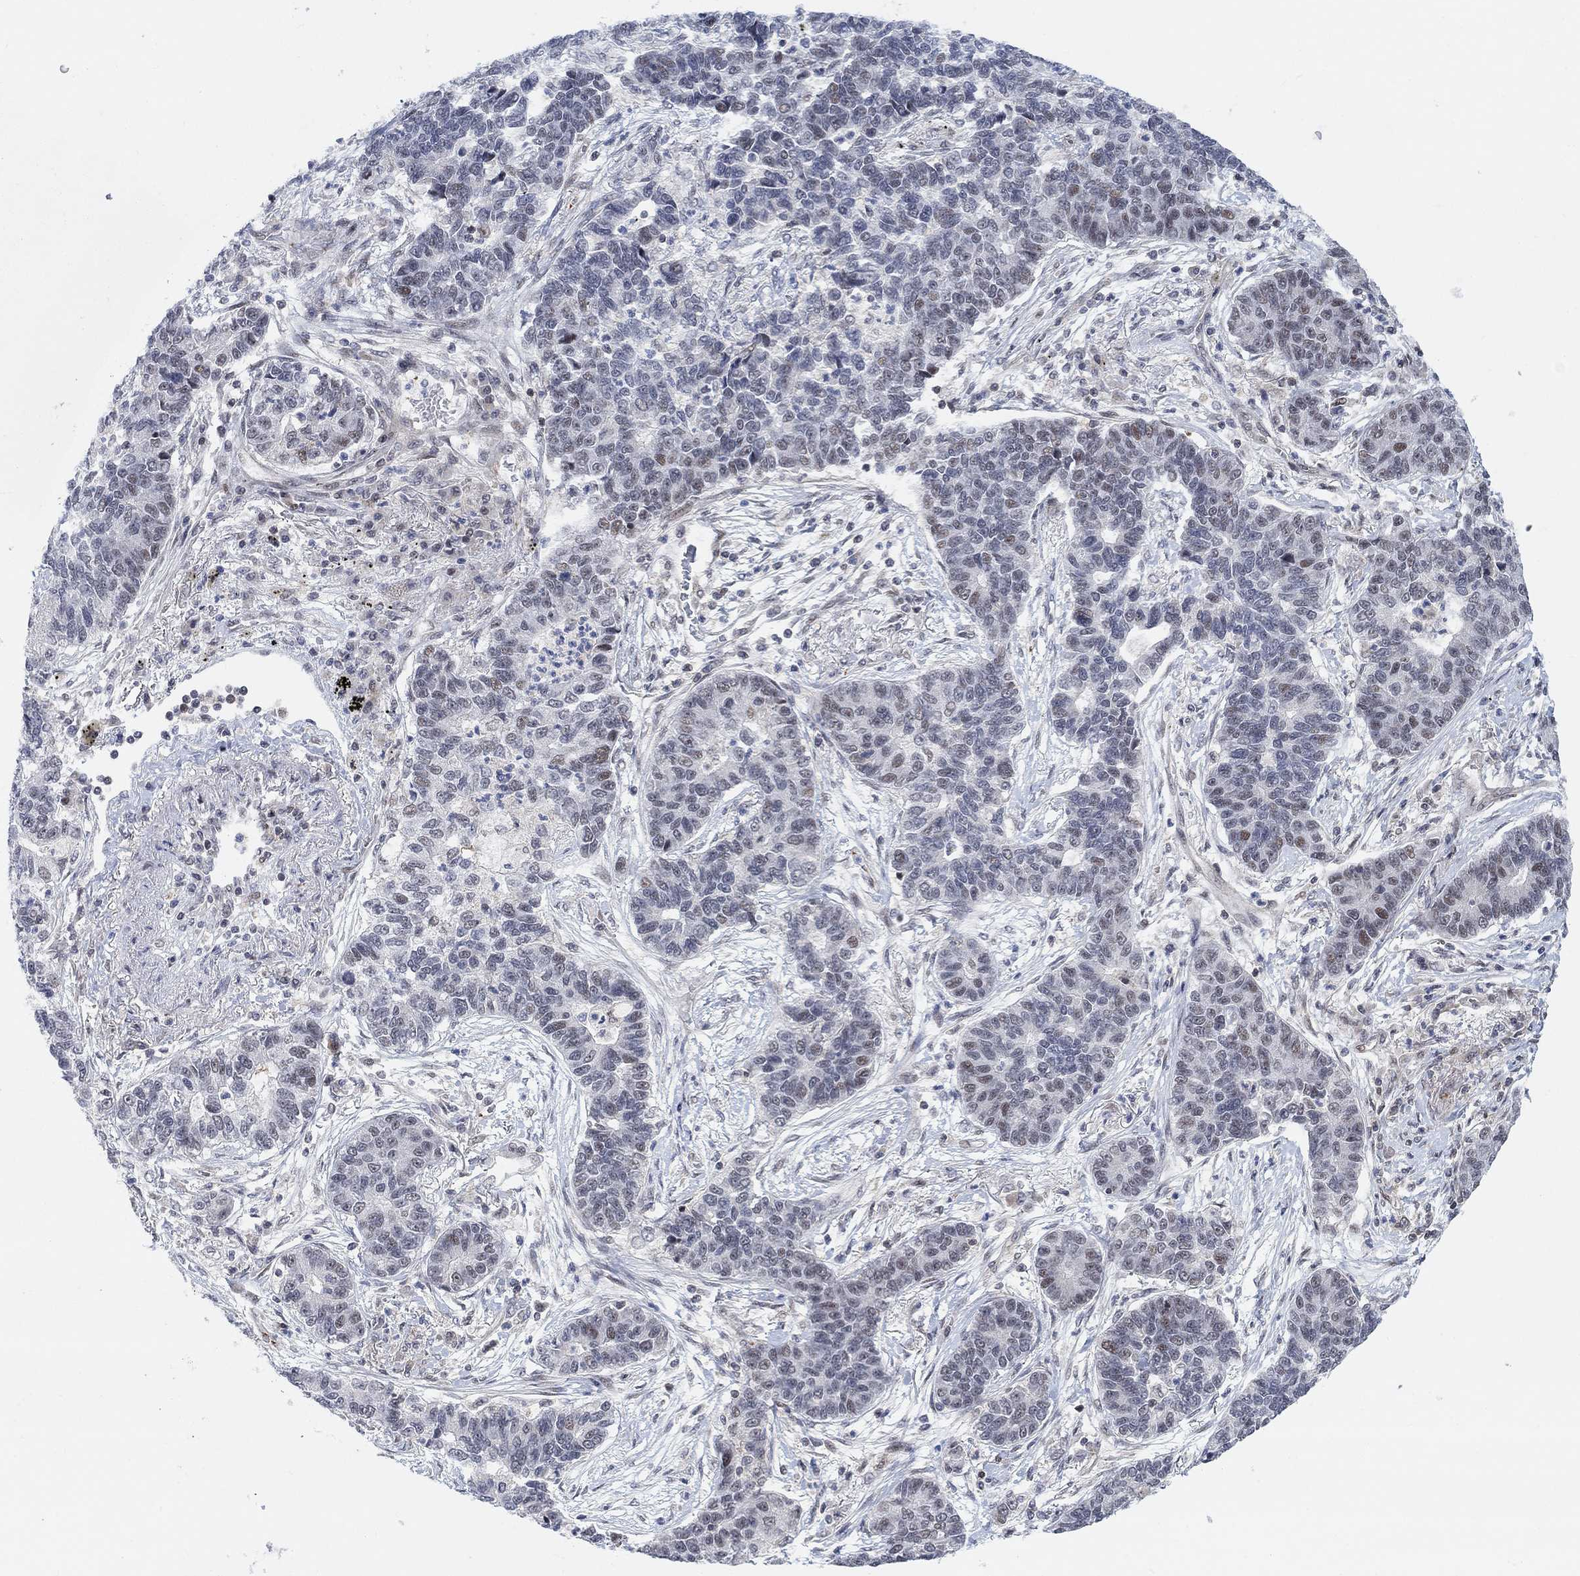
{"staining": {"intensity": "weak", "quantity": "<25%", "location": "nuclear"}, "tissue": "lung cancer", "cell_type": "Tumor cells", "image_type": "cancer", "snomed": [{"axis": "morphology", "description": "Adenocarcinoma, NOS"}, {"axis": "topography", "description": "Lung"}], "caption": "Immunohistochemistry (IHC) micrograph of neoplastic tissue: human adenocarcinoma (lung) stained with DAB (3,3'-diaminobenzidine) displays no significant protein positivity in tumor cells.", "gene": "PWWP2B", "patient": {"sex": "female", "age": 57}}